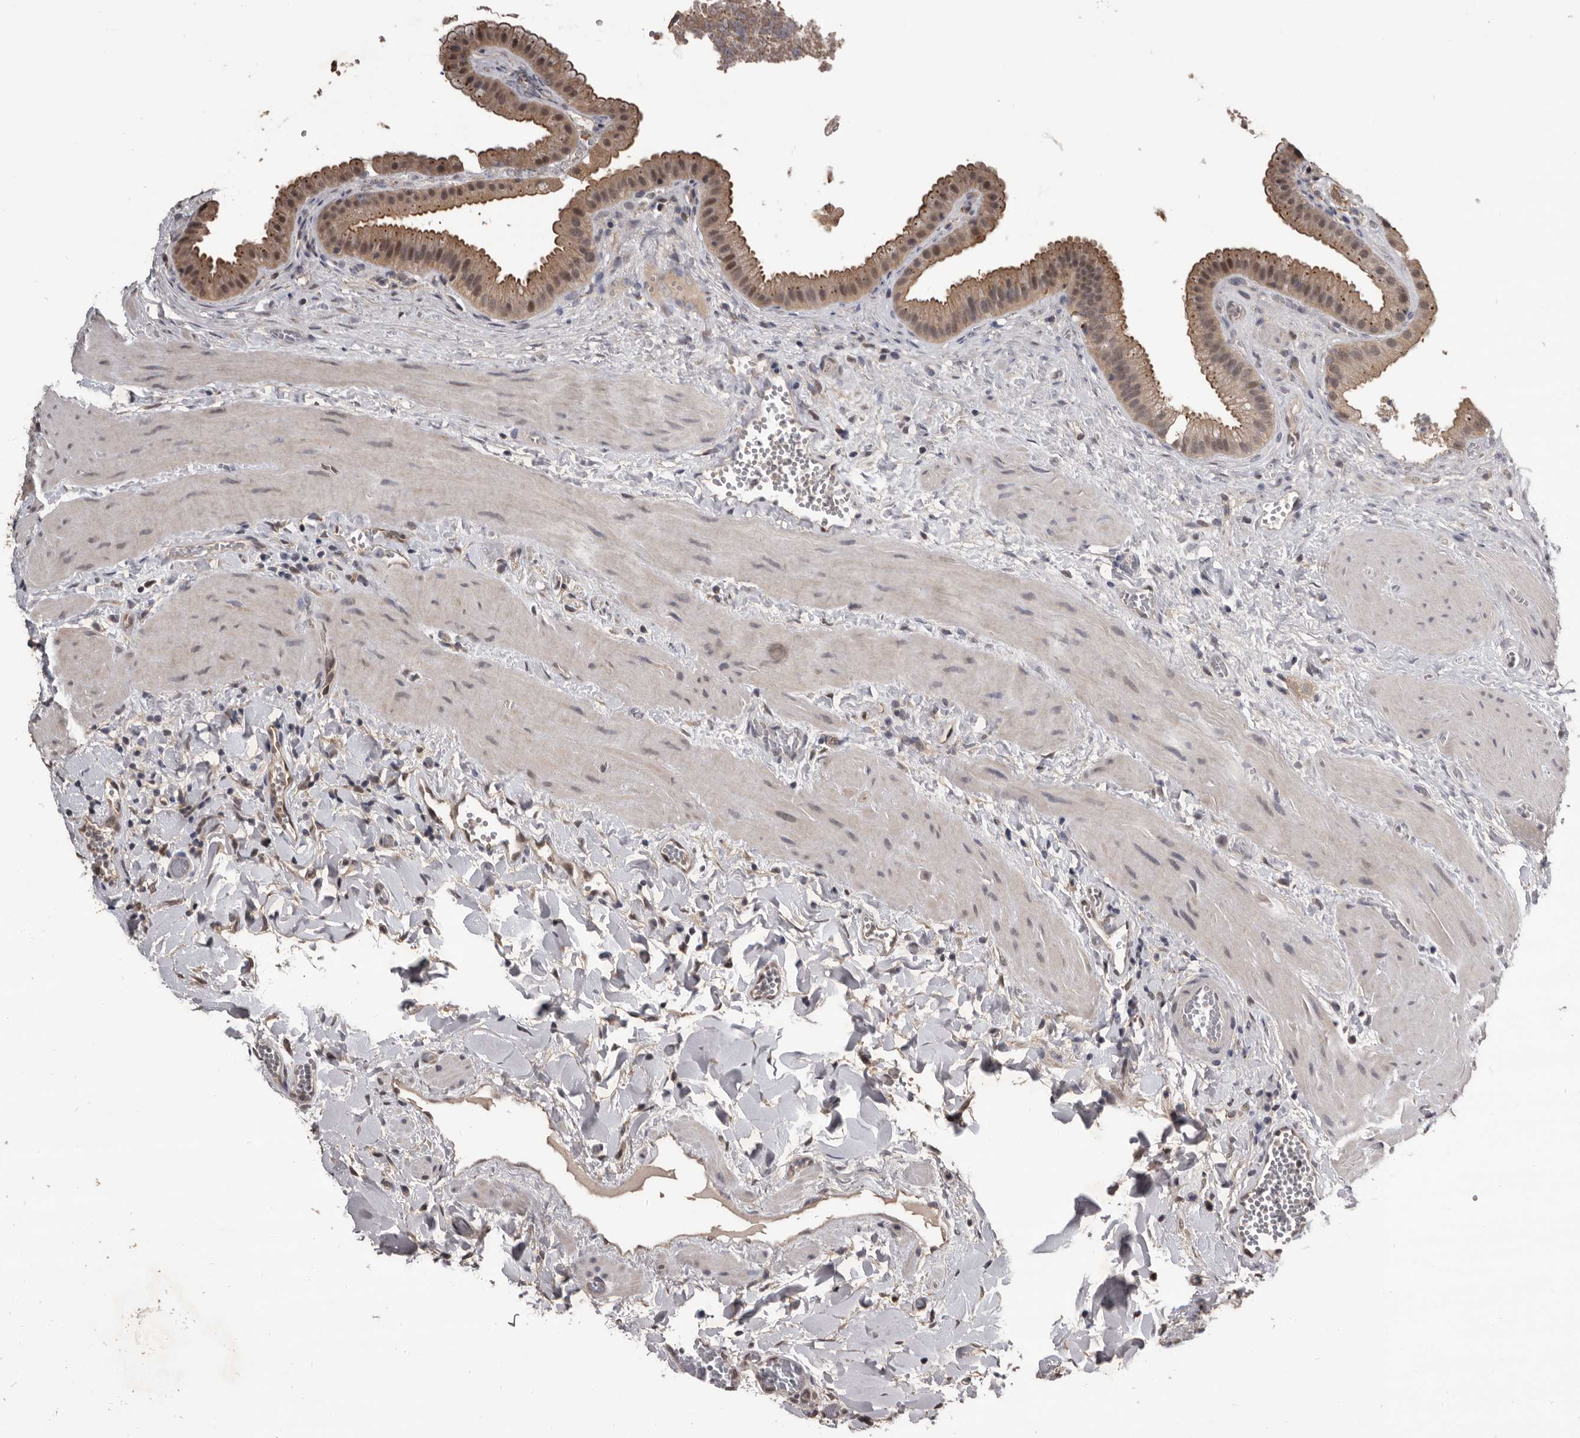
{"staining": {"intensity": "weak", "quantity": ">75%", "location": "cytoplasmic/membranous,nuclear"}, "tissue": "gallbladder", "cell_type": "Glandular cells", "image_type": "normal", "snomed": [{"axis": "morphology", "description": "Normal tissue, NOS"}, {"axis": "topography", "description": "Gallbladder"}], "caption": "An IHC histopathology image of benign tissue is shown. Protein staining in brown labels weak cytoplasmic/membranous,nuclear positivity in gallbladder within glandular cells. (DAB = brown stain, brightfield microscopy at high magnification).", "gene": "AHR", "patient": {"sex": "male", "age": 55}}